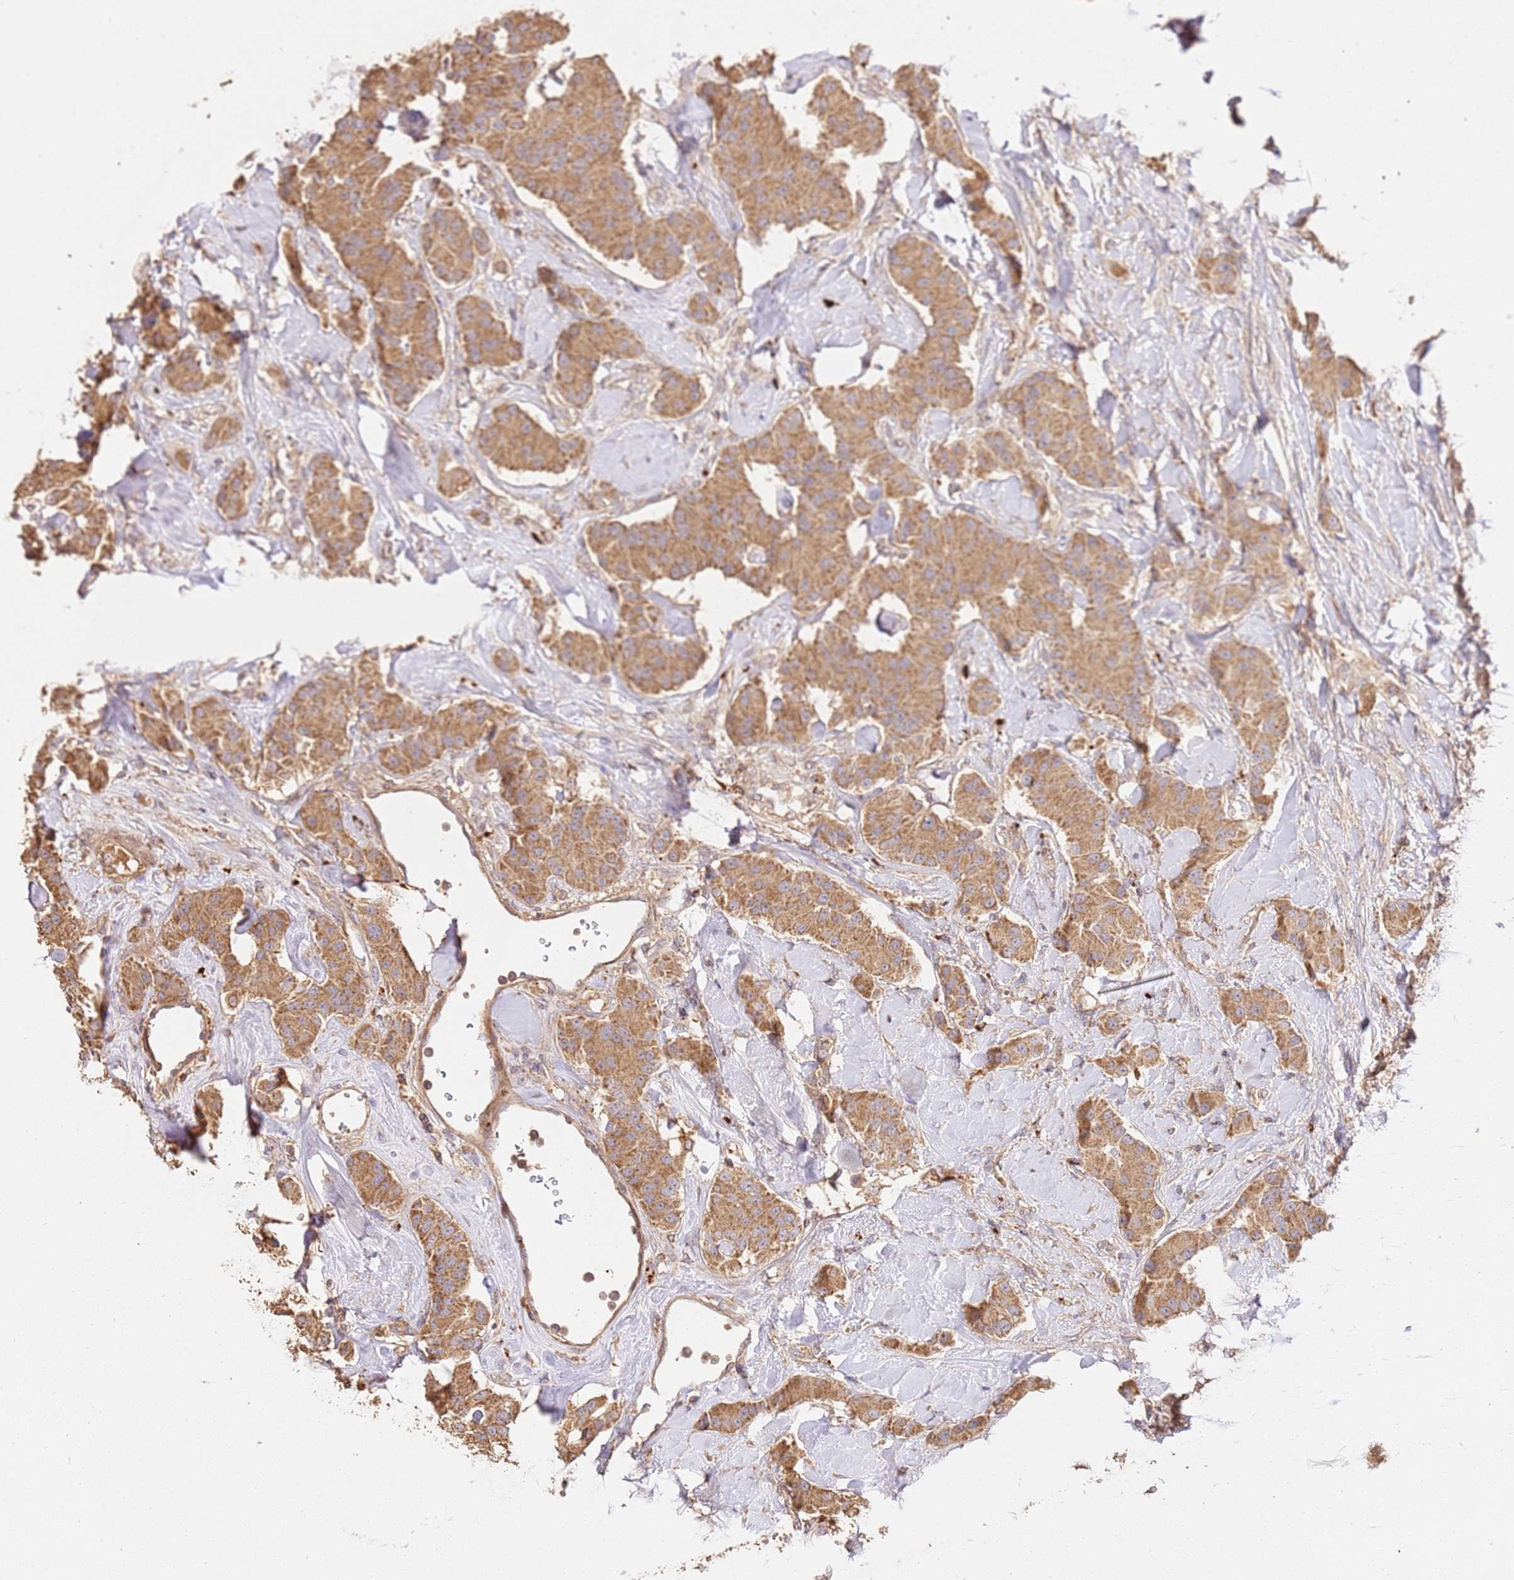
{"staining": {"intensity": "moderate", "quantity": ">75%", "location": "cytoplasmic/membranous"}, "tissue": "carcinoid", "cell_type": "Tumor cells", "image_type": "cancer", "snomed": [{"axis": "morphology", "description": "Carcinoid, malignant, NOS"}, {"axis": "topography", "description": "Pancreas"}], "caption": "Malignant carcinoid was stained to show a protein in brown. There is medium levels of moderate cytoplasmic/membranous staining in about >75% of tumor cells.", "gene": "CEP55", "patient": {"sex": "male", "age": 41}}